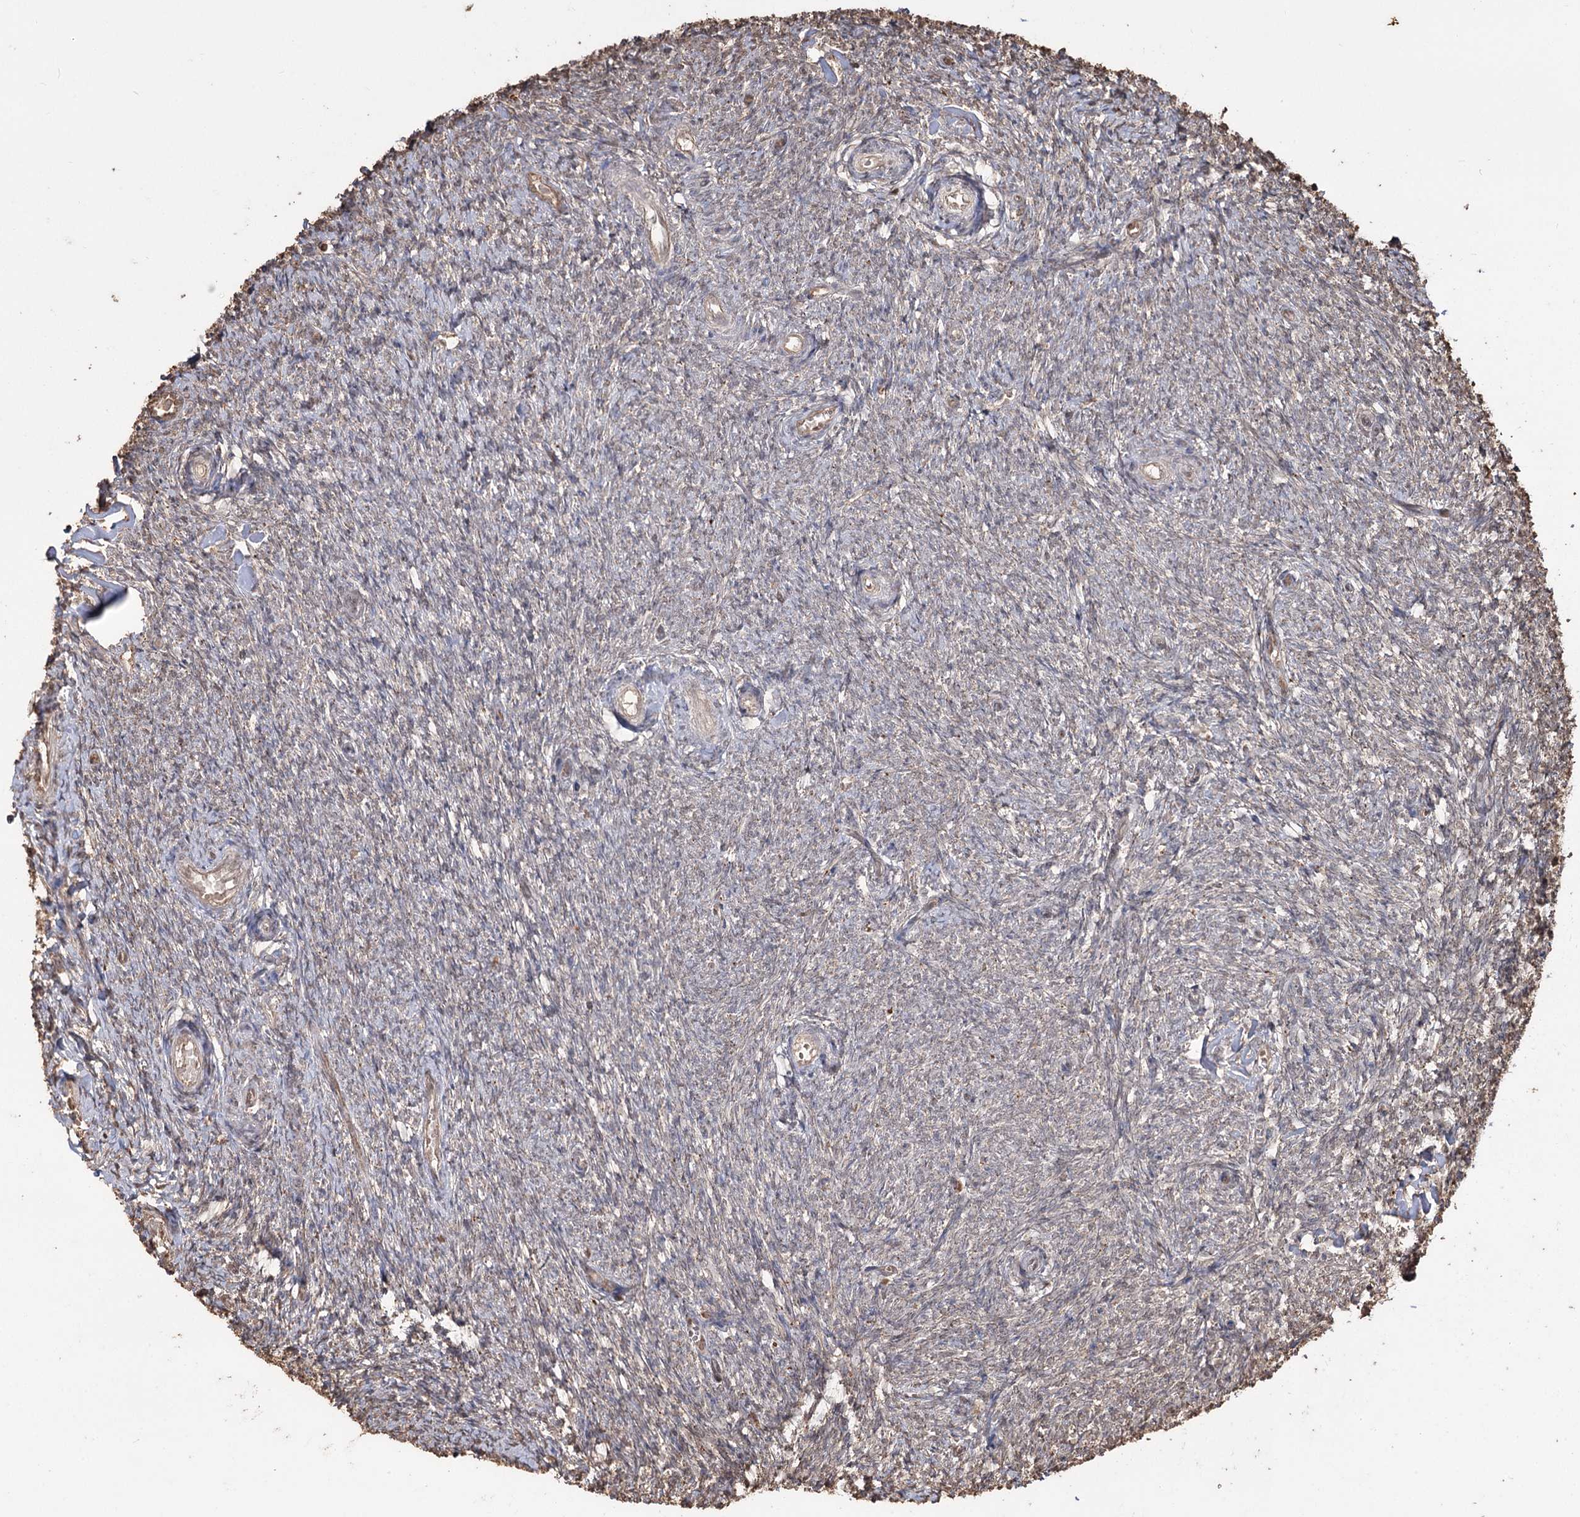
{"staining": {"intensity": "weak", "quantity": "<25%", "location": "cytoplasmic/membranous"}, "tissue": "ovary", "cell_type": "Ovarian stroma cells", "image_type": "normal", "snomed": [{"axis": "morphology", "description": "Normal tissue, NOS"}, {"axis": "topography", "description": "Ovary"}], "caption": "High magnification brightfield microscopy of normal ovary stained with DAB (3,3'-diaminobenzidine) (brown) and counterstained with hematoxylin (blue): ovarian stroma cells show no significant positivity.", "gene": "PLCH1", "patient": {"sex": "female", "age": 44}}